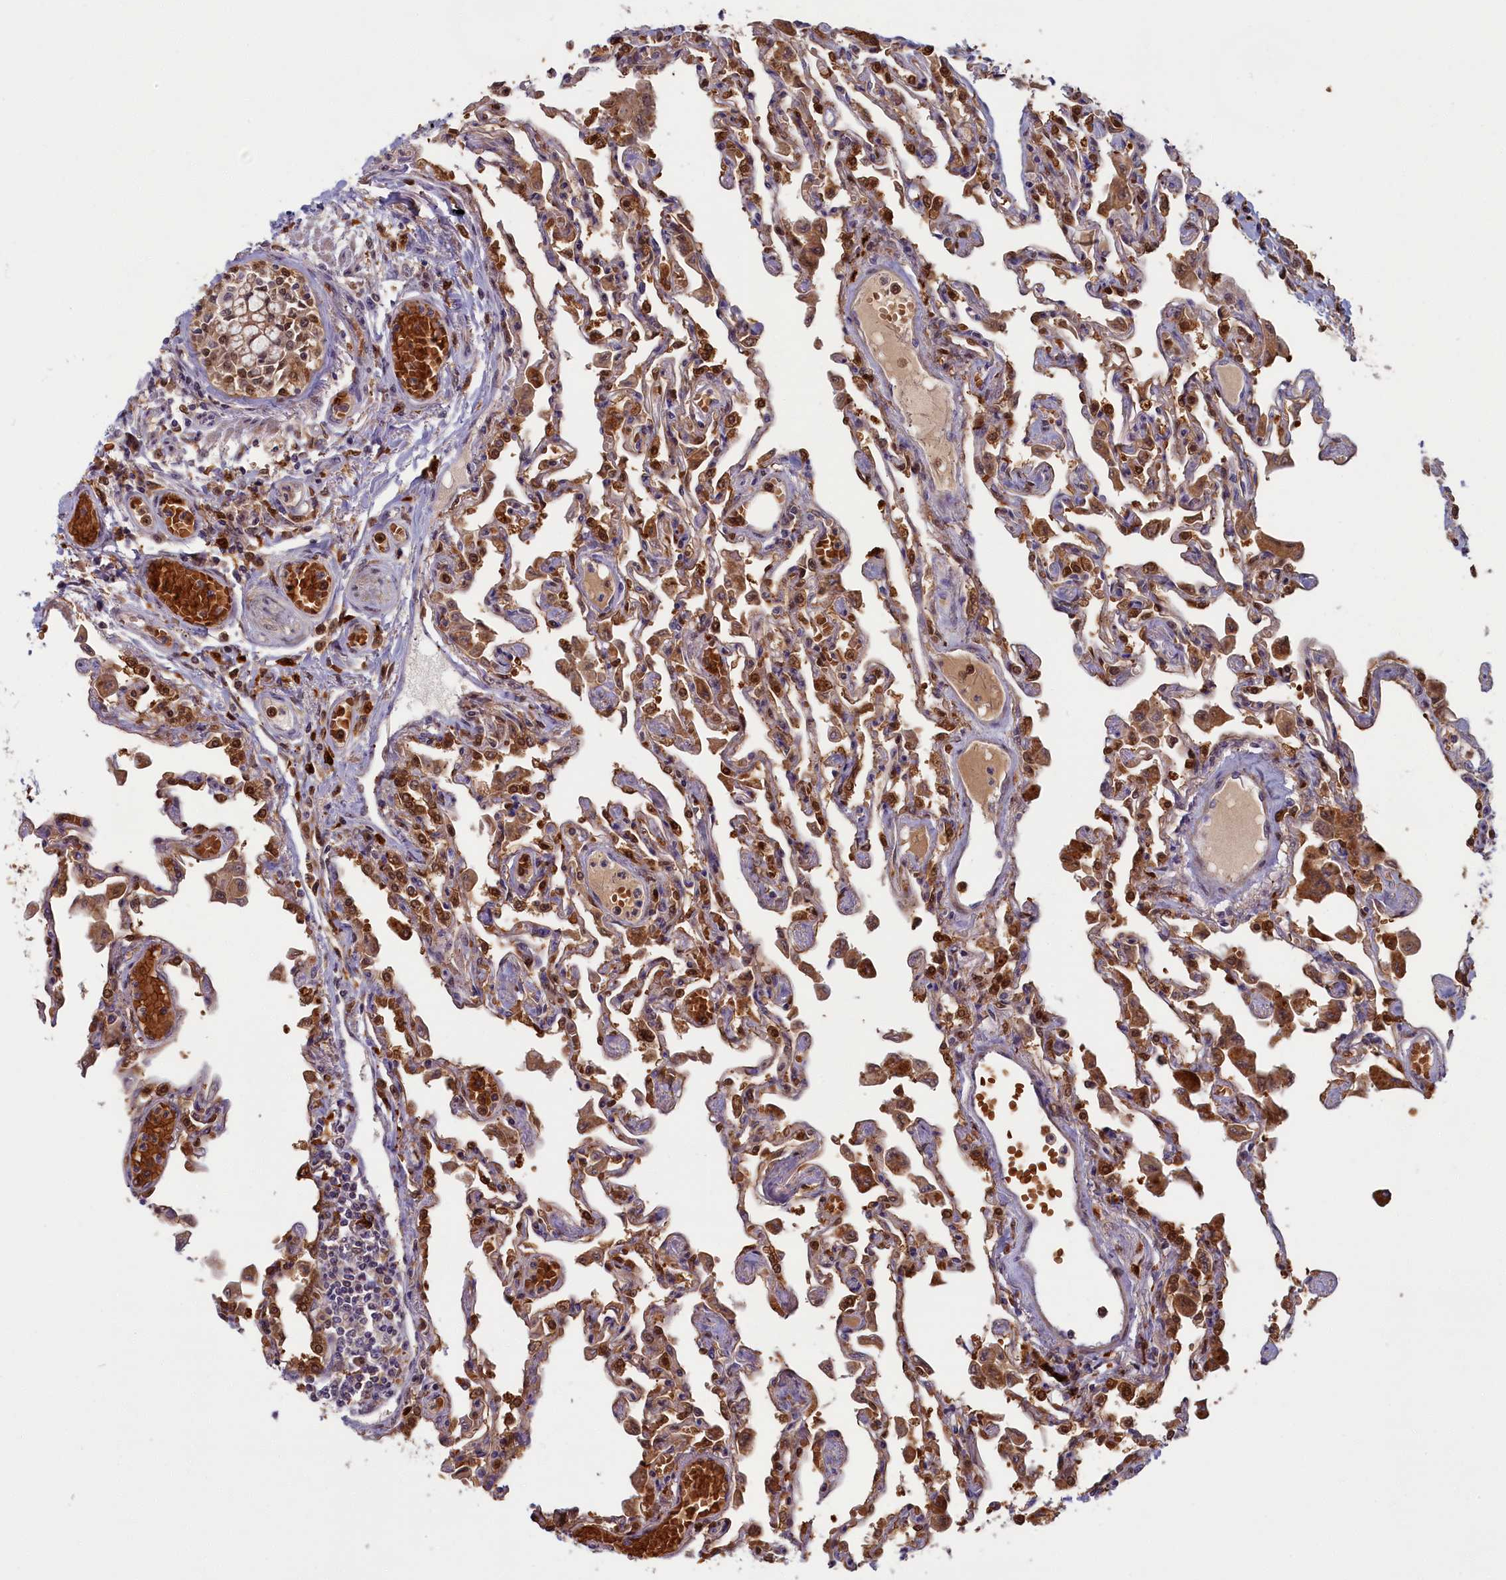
{"staining": {"intensity": "moderate", "quantity": ">75%", "location": "cytoplasmic/membranous,nuclear"}, "tissue": "lung", "cell_type": "Alveolar cells", "image_type": "normal", "snomed": [{"axis": "morphology", "description": "Normal tissue, NOS"}, {"axis": "topography", "description": "Bronchus"}, {"axis": "topography", "description": "Lung"}], "caption": "The immunohistochemical stain highlights moderate cytoplasmic/membranous,nuclear expression in alveolar cells of unremarkable lung.", "gene": "BLVRB", "patient": {"sex": "female", "age": 49}}